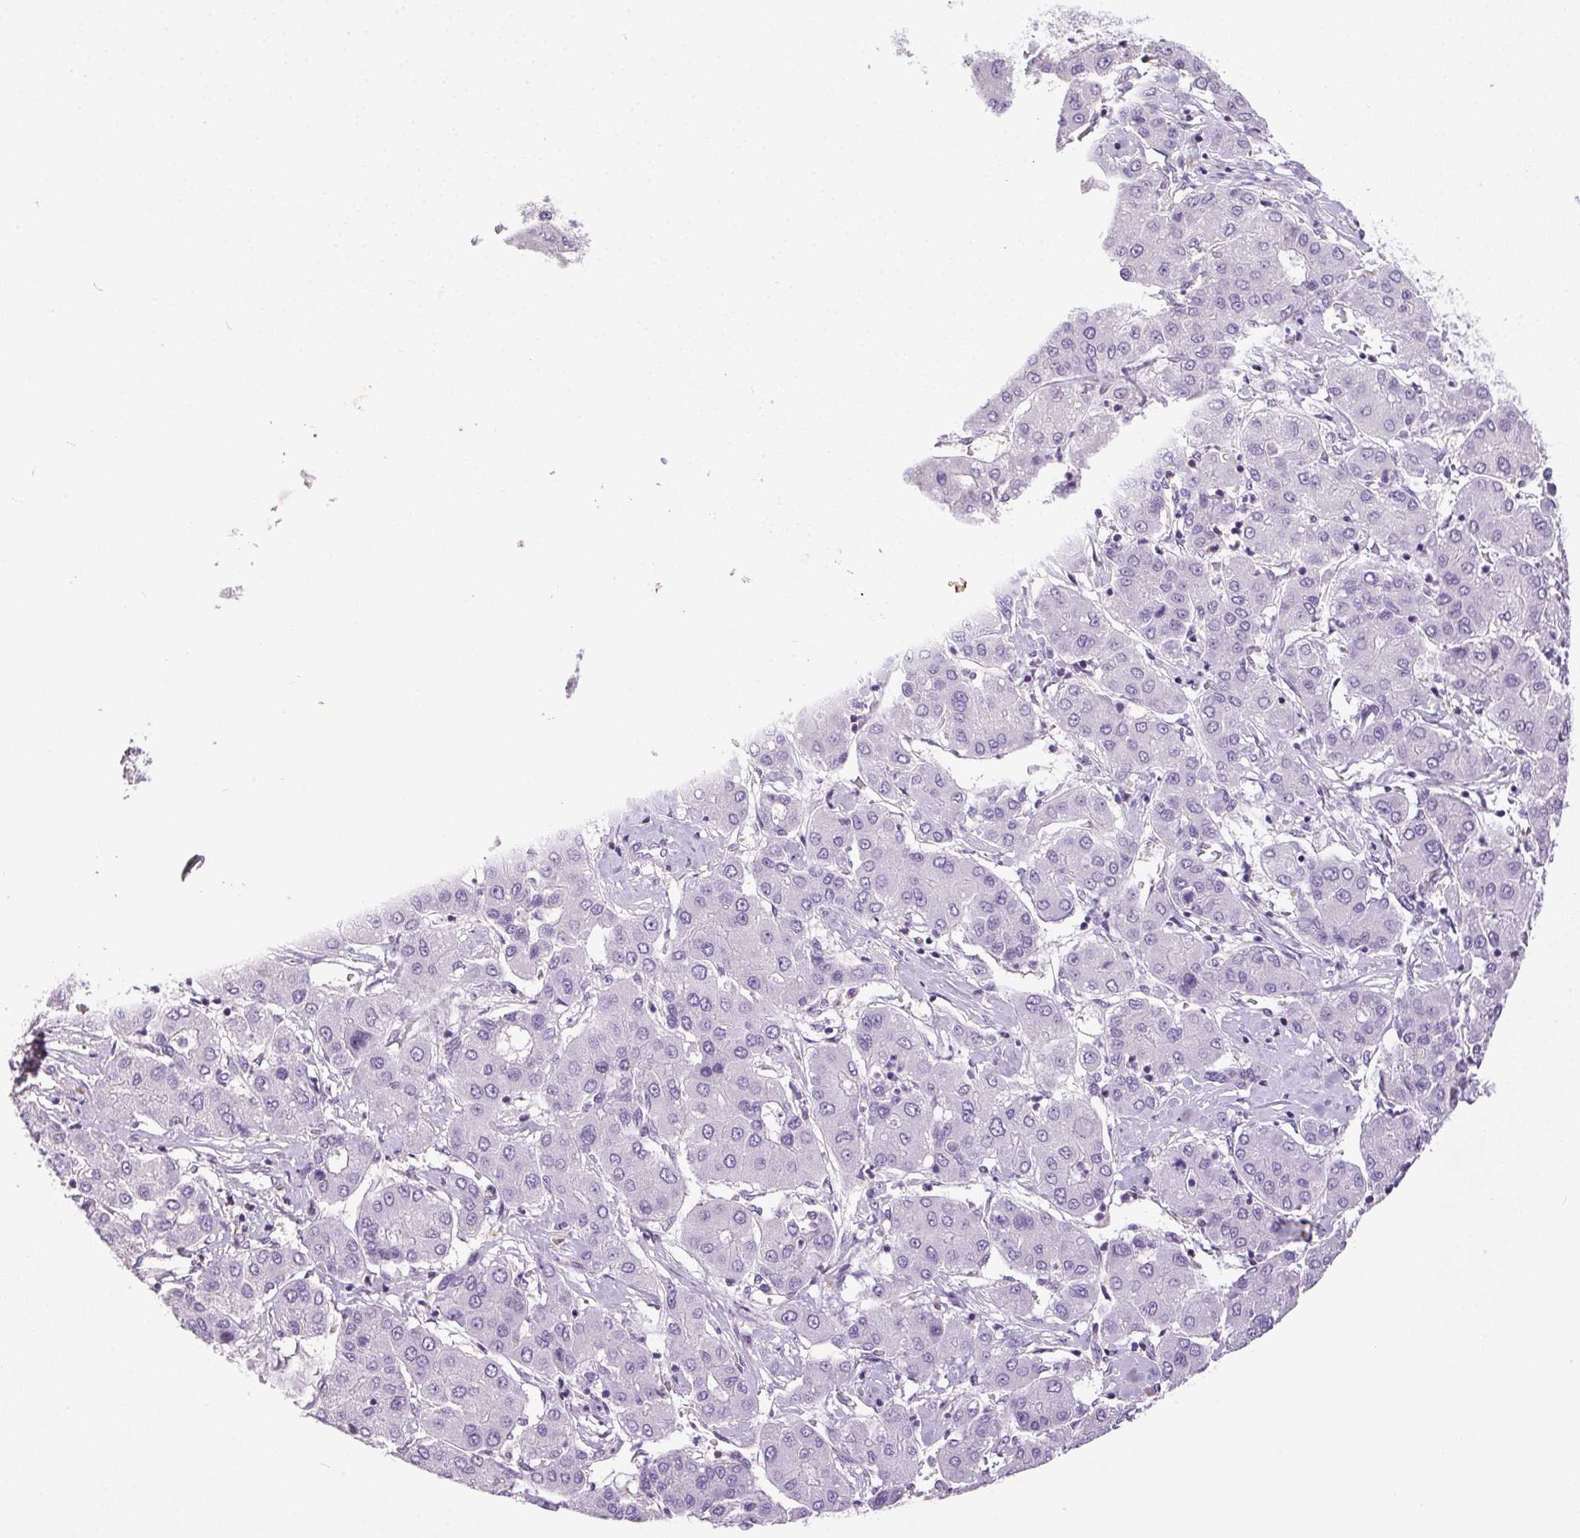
{"staining": {"intensity": "negative", "quantity": "none", "location": "none"}, "tissue": "liver cancer", "cell_type": "Tumor cells", "image_type": "cancer", "snomed": [{"axis": "morphology", "description": "Carcinoma, Hepatocellular, NOS"}, {"axis": "topography", "description": "Liver"}], "caption": "Protein analysis of hepatocellular carcinoma (liver) exhibits no significant expression in tumor cells.", "gene": "SYCE2", "patient": {"sex": "male", "age": 65}}